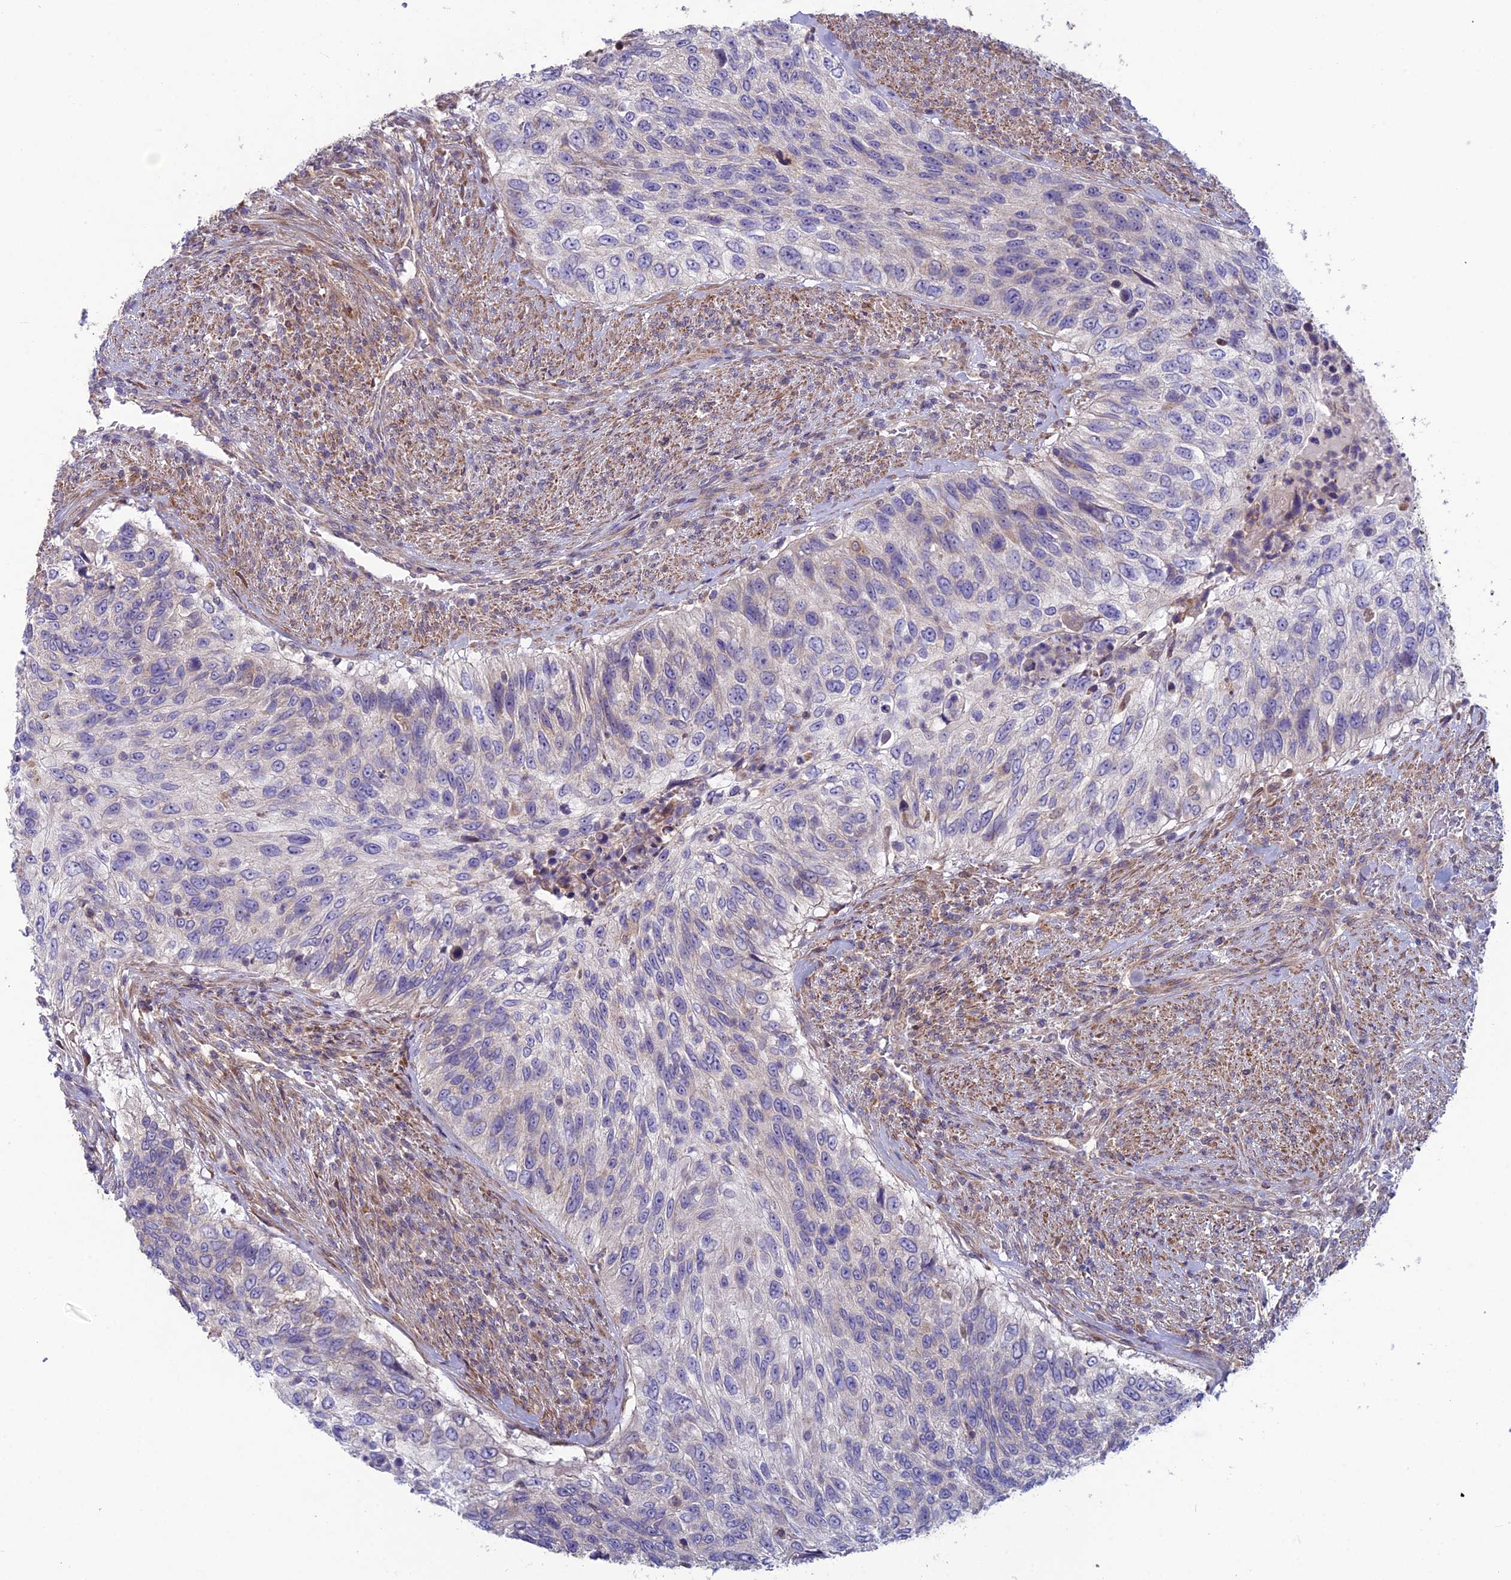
{"staining": {"intensity": "negative", "quantity": "none", "location": "none"}, "tissue": "urothelial cancer", "cell_type": "Tumor cells", "image_type": "cancer", "snomed": [{"axis": "morphology", "description": "Urothelial carcinoma, High grade"}, {"axis": "topography", "description": "Urinary bladder"}], "caption": "This is a histopathology image of IHC staining of high-grade urothelial carcinoma, which shows no expression in tumor cells. Nuclei are stained in blue.", "gene": "BLTP2", "patient": {"sex": "female", "age": 60}}